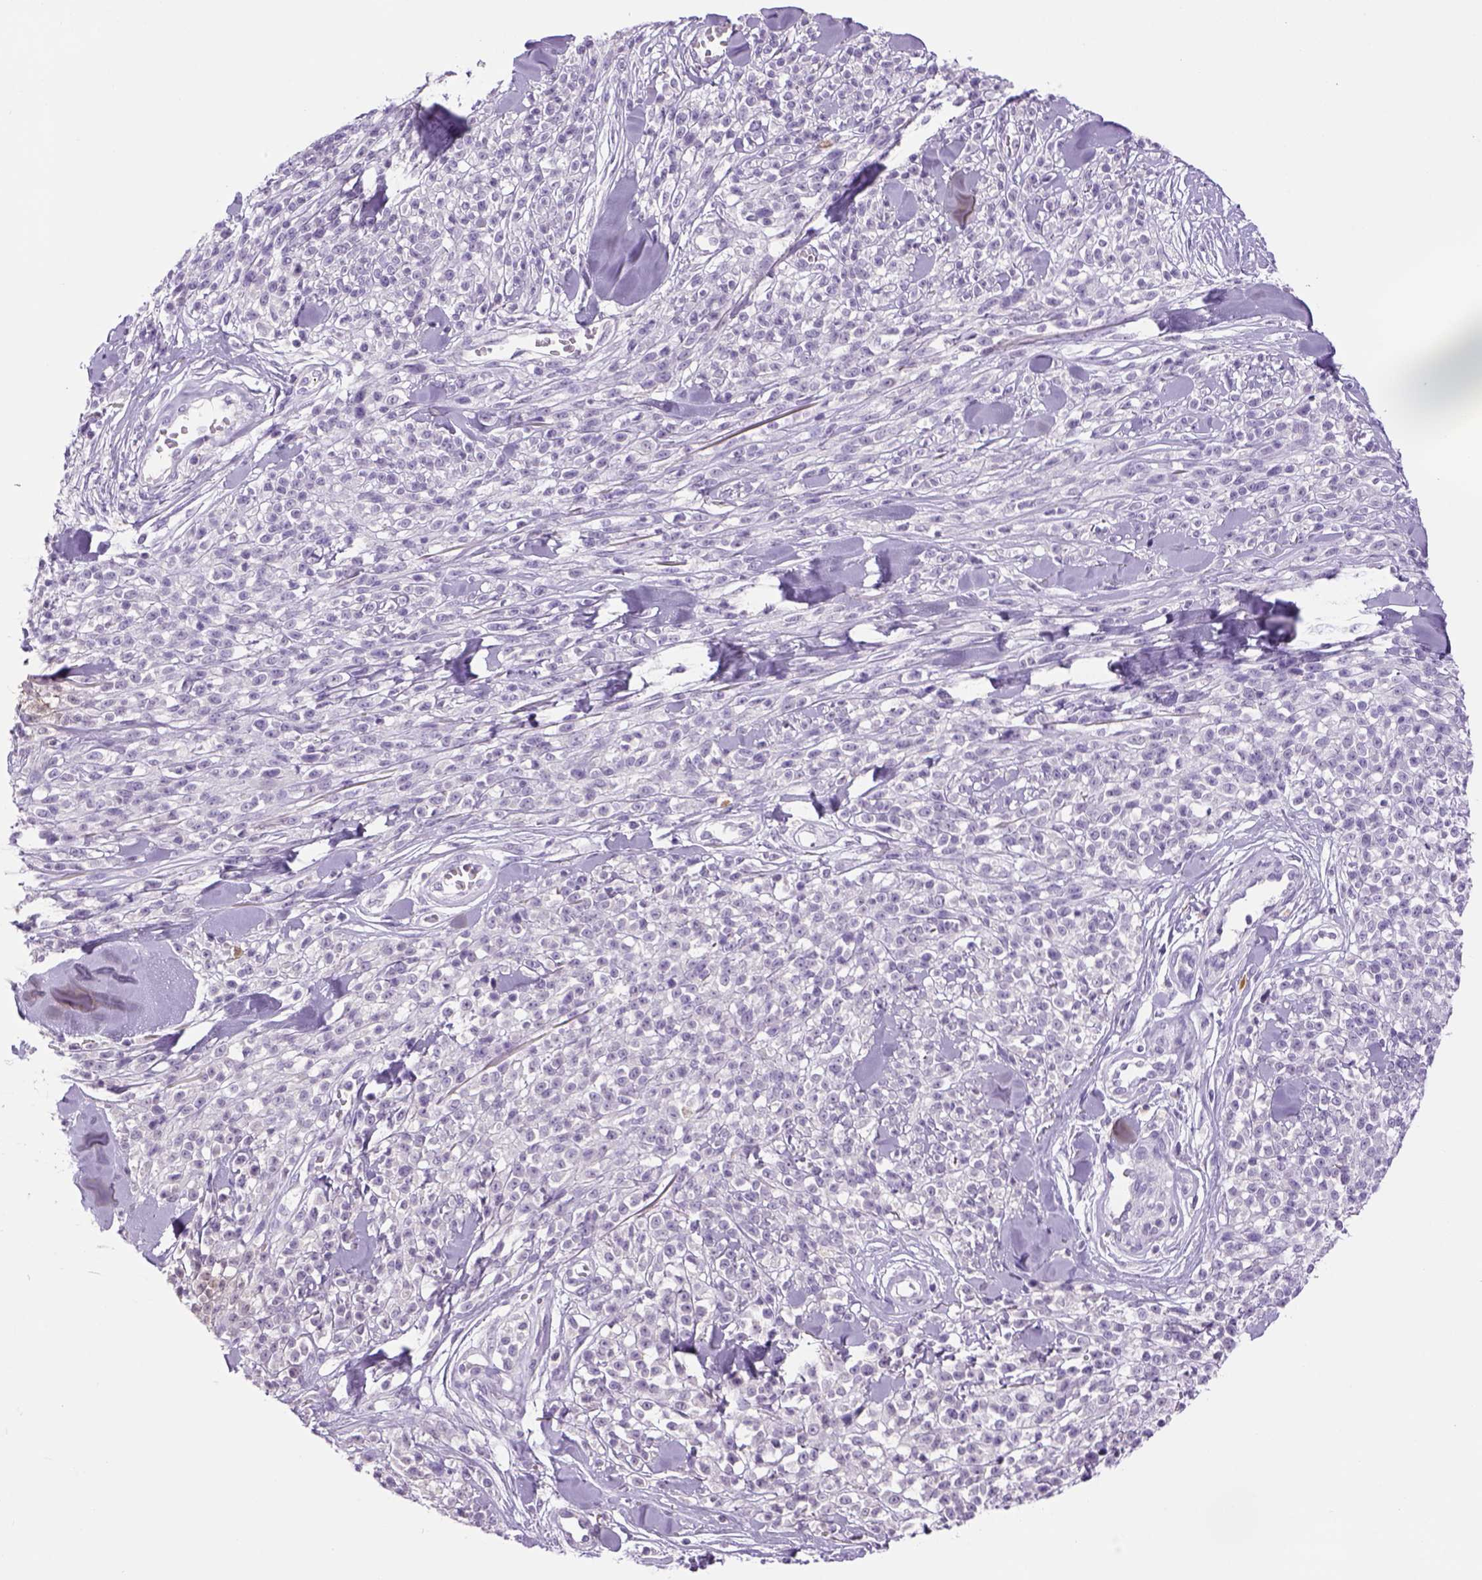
{"staining": {"intensity": "negative", "quantity": "none", "location": "none"}, "tissue": "melanoma", "cell_type": "Tumor cells", "image_type": "cancer", "snomed": [{"axis": "morphology", "description": "Malignant melanoma, NOS"}, {"axis": "topography", "description": "Skin"}, {"axis": "topography", "description": "Skin of trunk"}], "caption": "The IHC histopathology image has no significant expression in tumor cells of melanoma tissue. (DAB IHC visualized using brightfield microscopy, high magnification).", "gene": "DBH", "patient": {"sex": "male", "age": 74}}